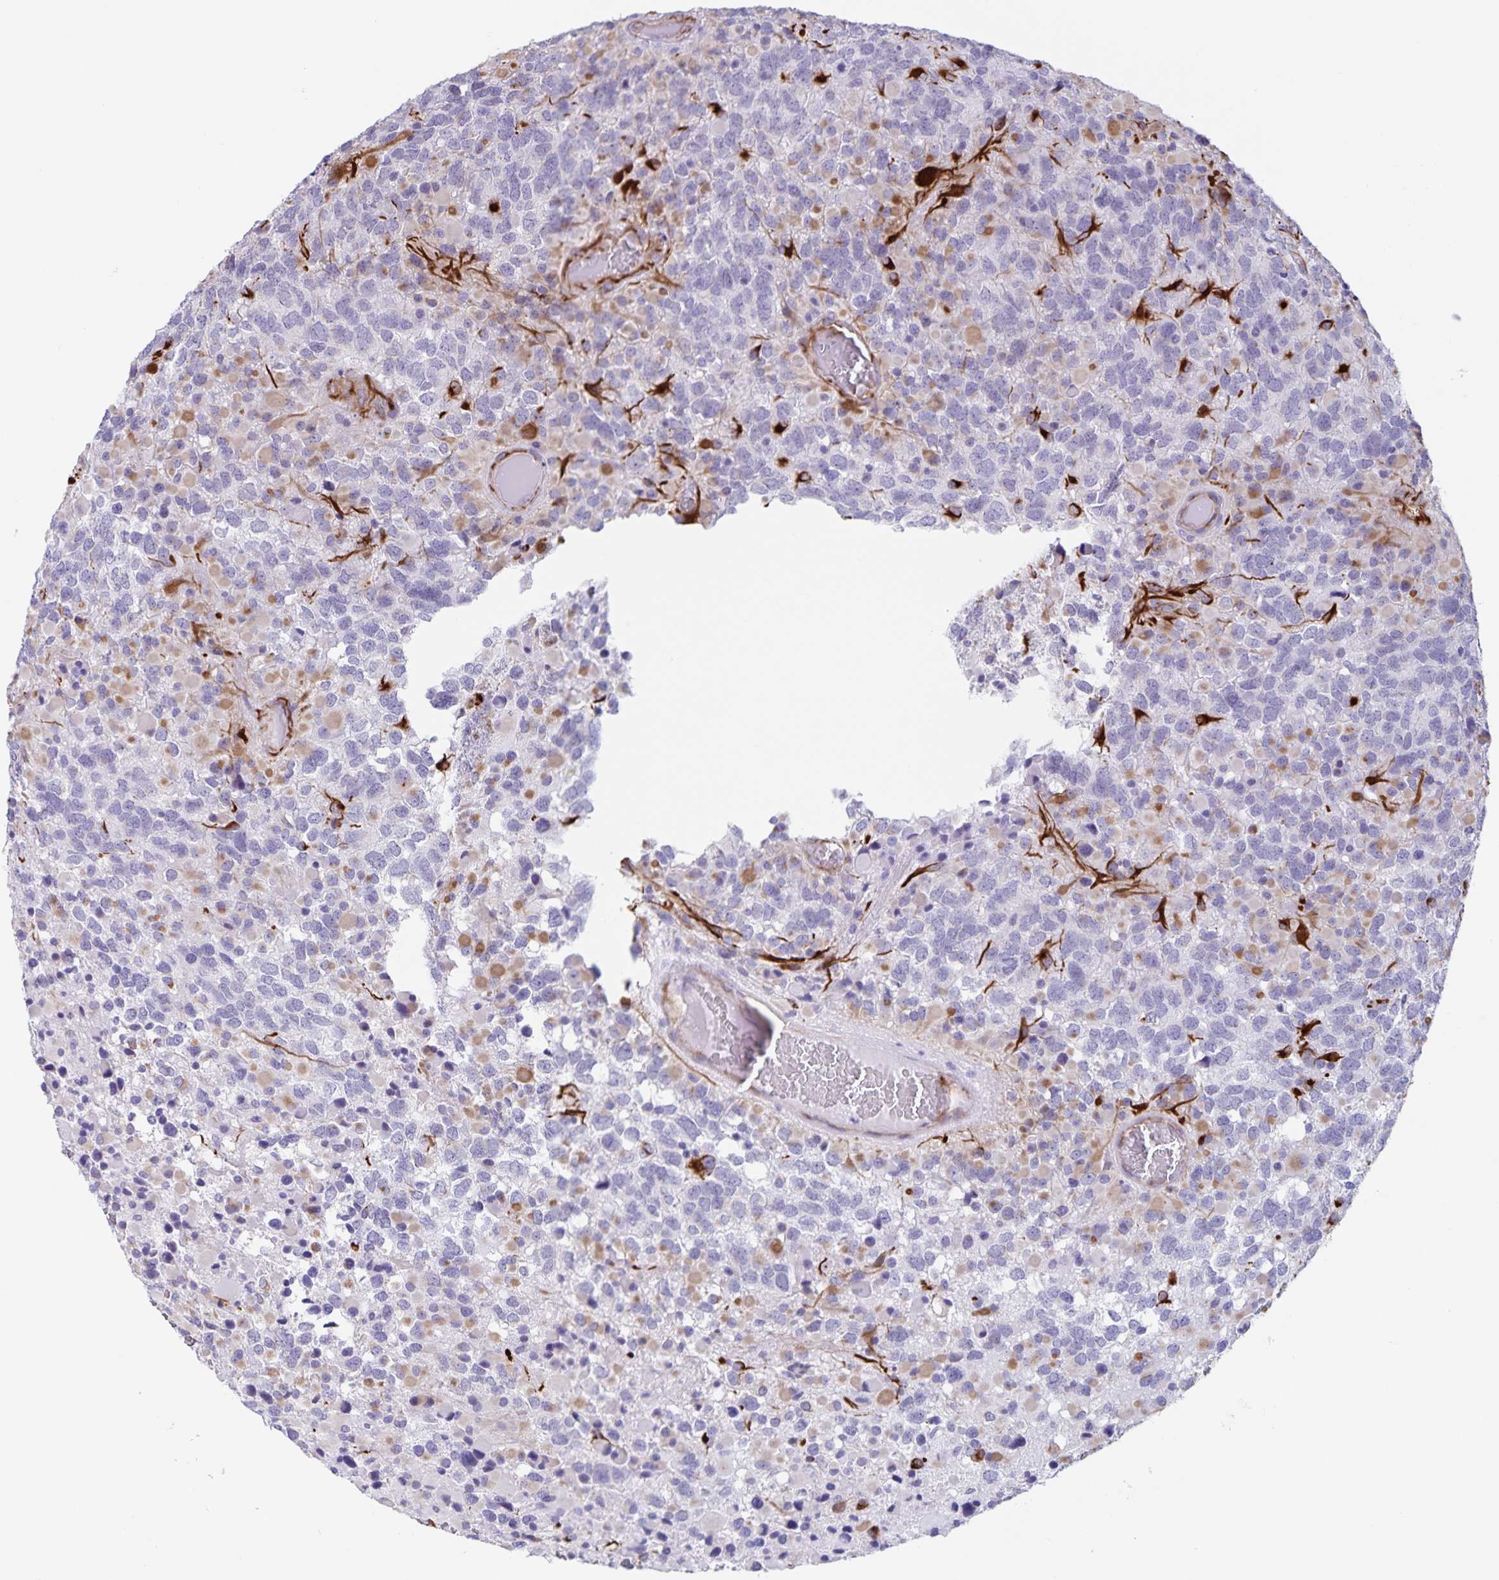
{"staining": {"intensity": "negative", "quantity": "none", "location": "none"}, "tissue": "glioma", "cell_type": "Tumor cells", "image_type": "cancer", "snomed": [{"axis": "morphology", "description": "Glioma, malignant, High grade"}, {"axis": "topography", "description": "Brain"}], "caption": "Tumor cells are negative for brown protein staining in malignant high-grade glioma. (DAB (3,3'-diaminobenzidine) immunohistochemistry (IHC) with hematoxylin counter stain).", "gene": "SYNM", "patient": {"sex": "female", "age": 40}}